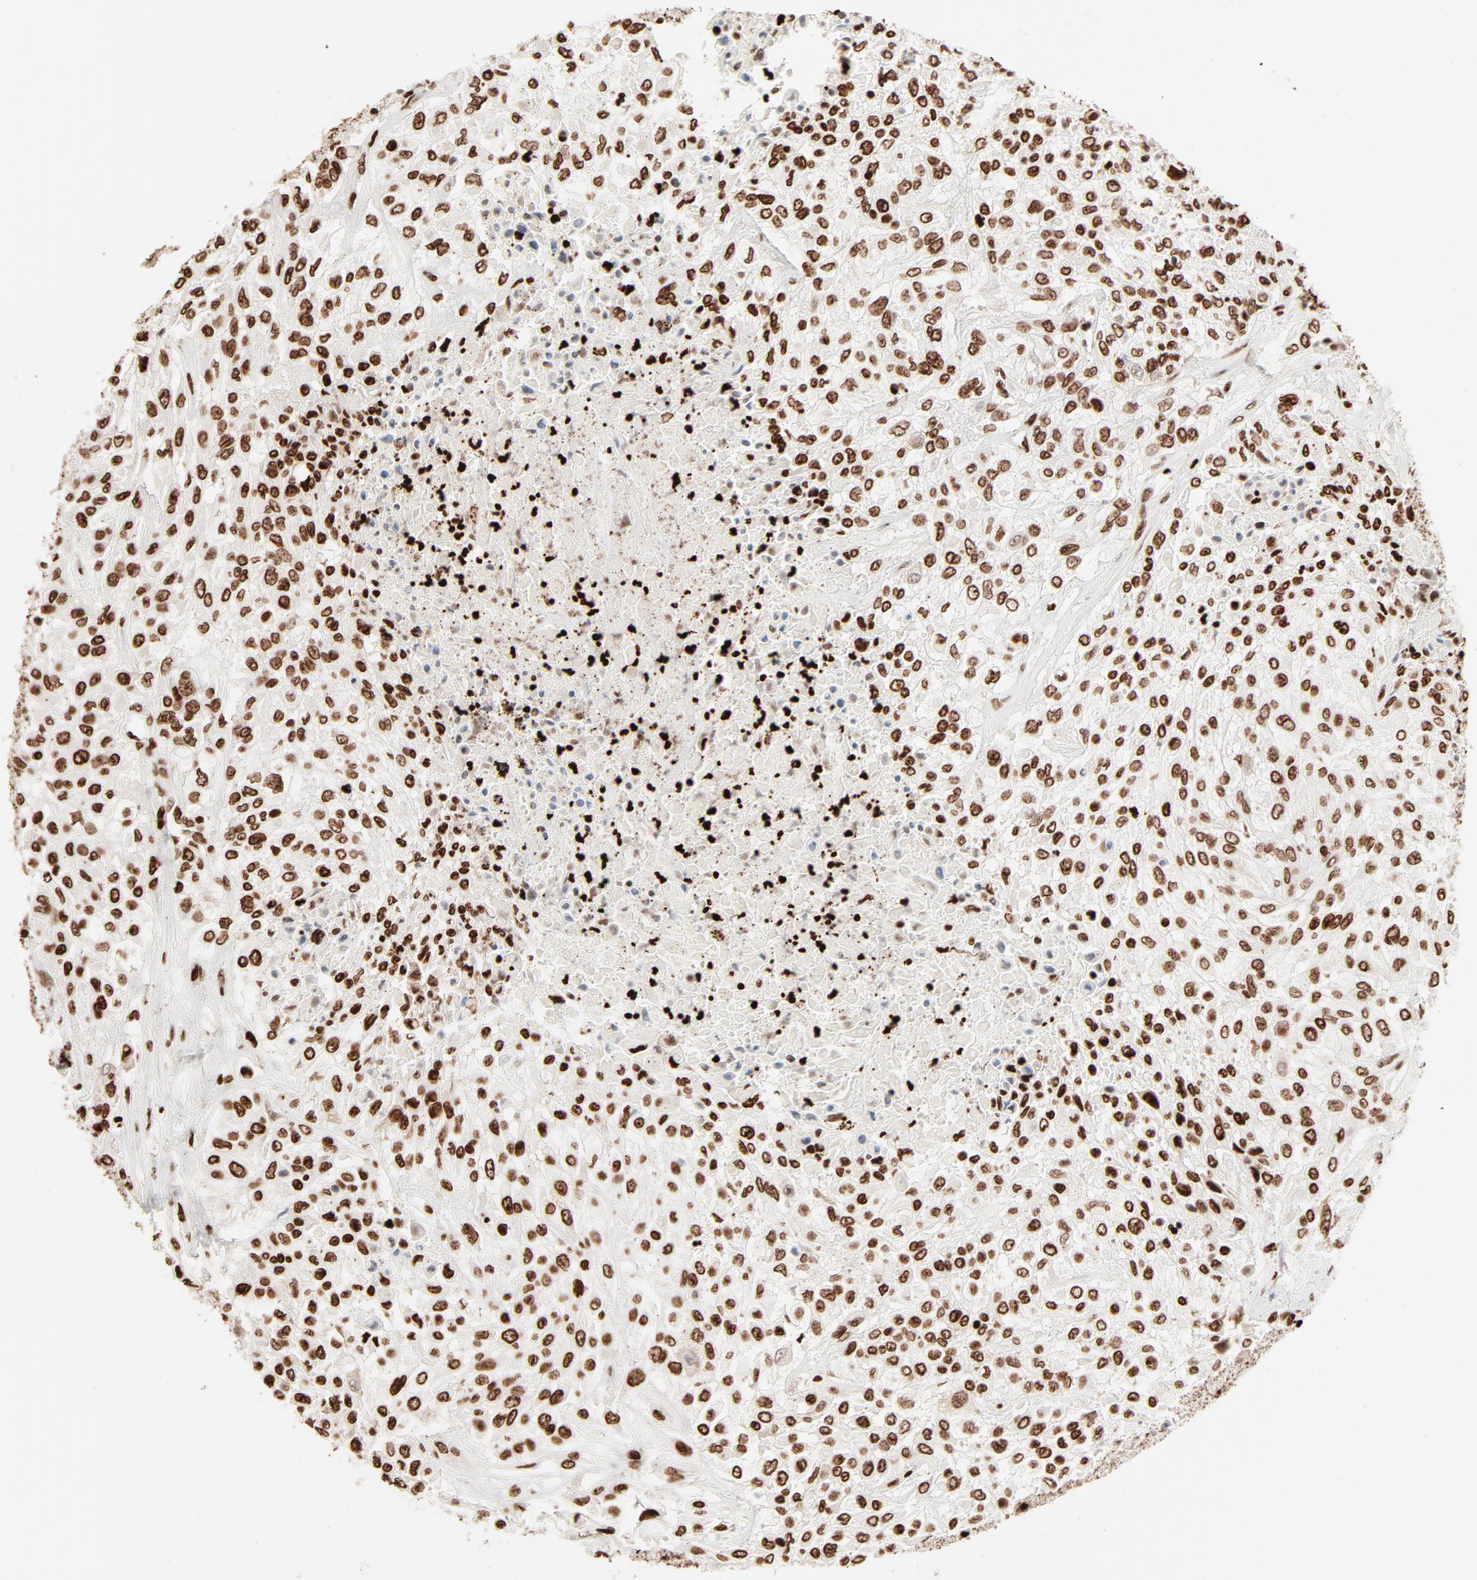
{"staining": {"intensity": "moderate", "quantity": ">75%", "location": "nuclear"}, "tissue": "urothelial cancer", "cell_type": "Tumor cells", "image_type": "cancer", "snomed": [{"axis": "morphology", "description": "Urothelial carcinoma, High grade"}, {"axis": "topography", "description": "Urinary bladder"}], "caption": "Immunohistochemistry image of neoplastic tissue: urothelial cancer stained using immunohistochemistry (IHC) shows medium levels of moderate protein expression localized specifically in the nuclear of tumor cells, appearing as a nuclear brown color.", "gene": "HMGB2", "patient": {"sex": "male", "age": 57}}